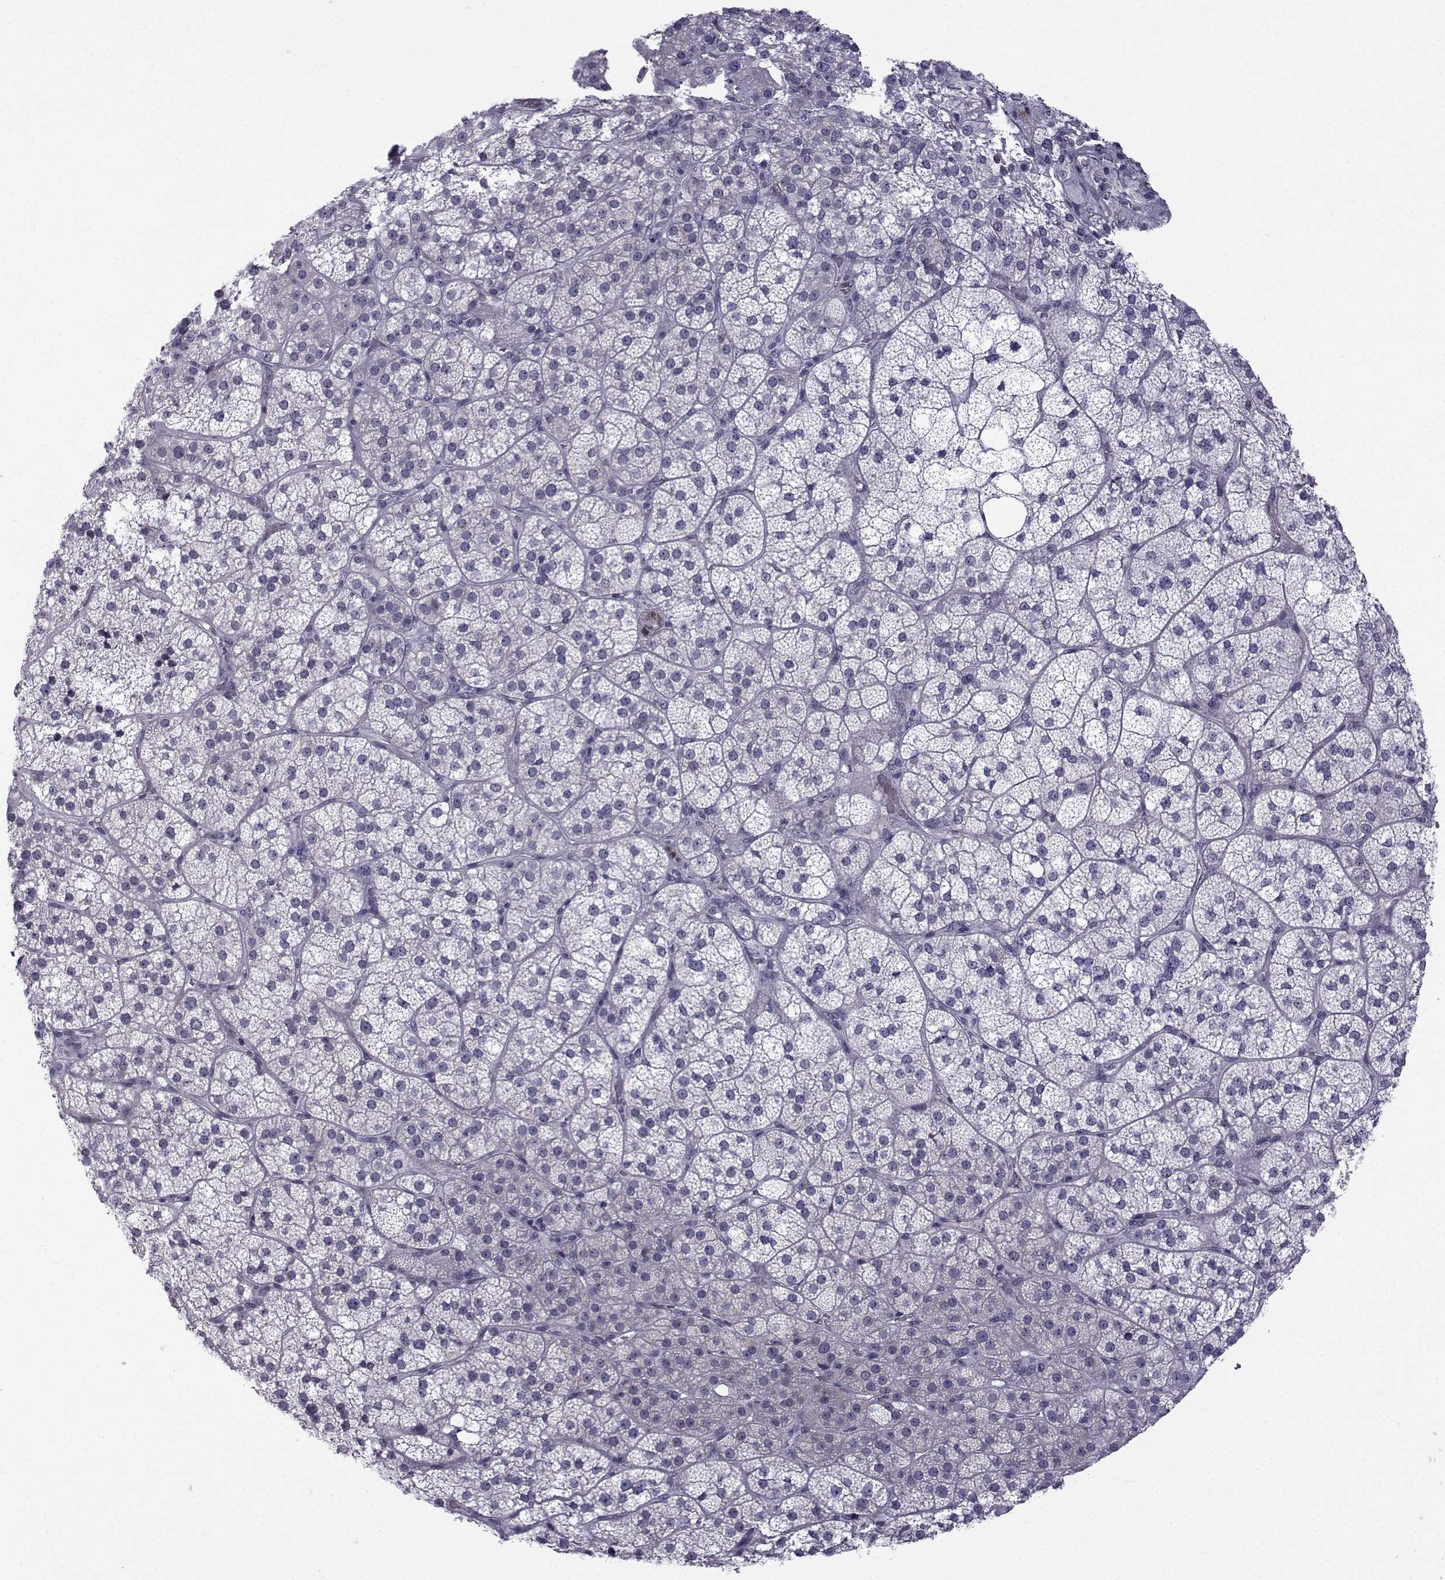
{"staining": {"intensity": "weak", "quantity": "<25%", "location": "cytoplasmic/membranous"}, "tissue": "adrenal gland", "cell_type": "Glandular cells", "image_type": "normal", "snomed": [{"axis": "morphology", "description": "Normal tissue, NOS"}, {"axis": "topography", "description": "Adrenal gland"}], "caption": "Glandular cells are negative for protein expression in unremarkable human adrenal gland. (DAB (3,3'-diaminobenzidine) IHC, high magnification).", "gene": "RBM24", "patient": {"sex": "female", "age": 60}}